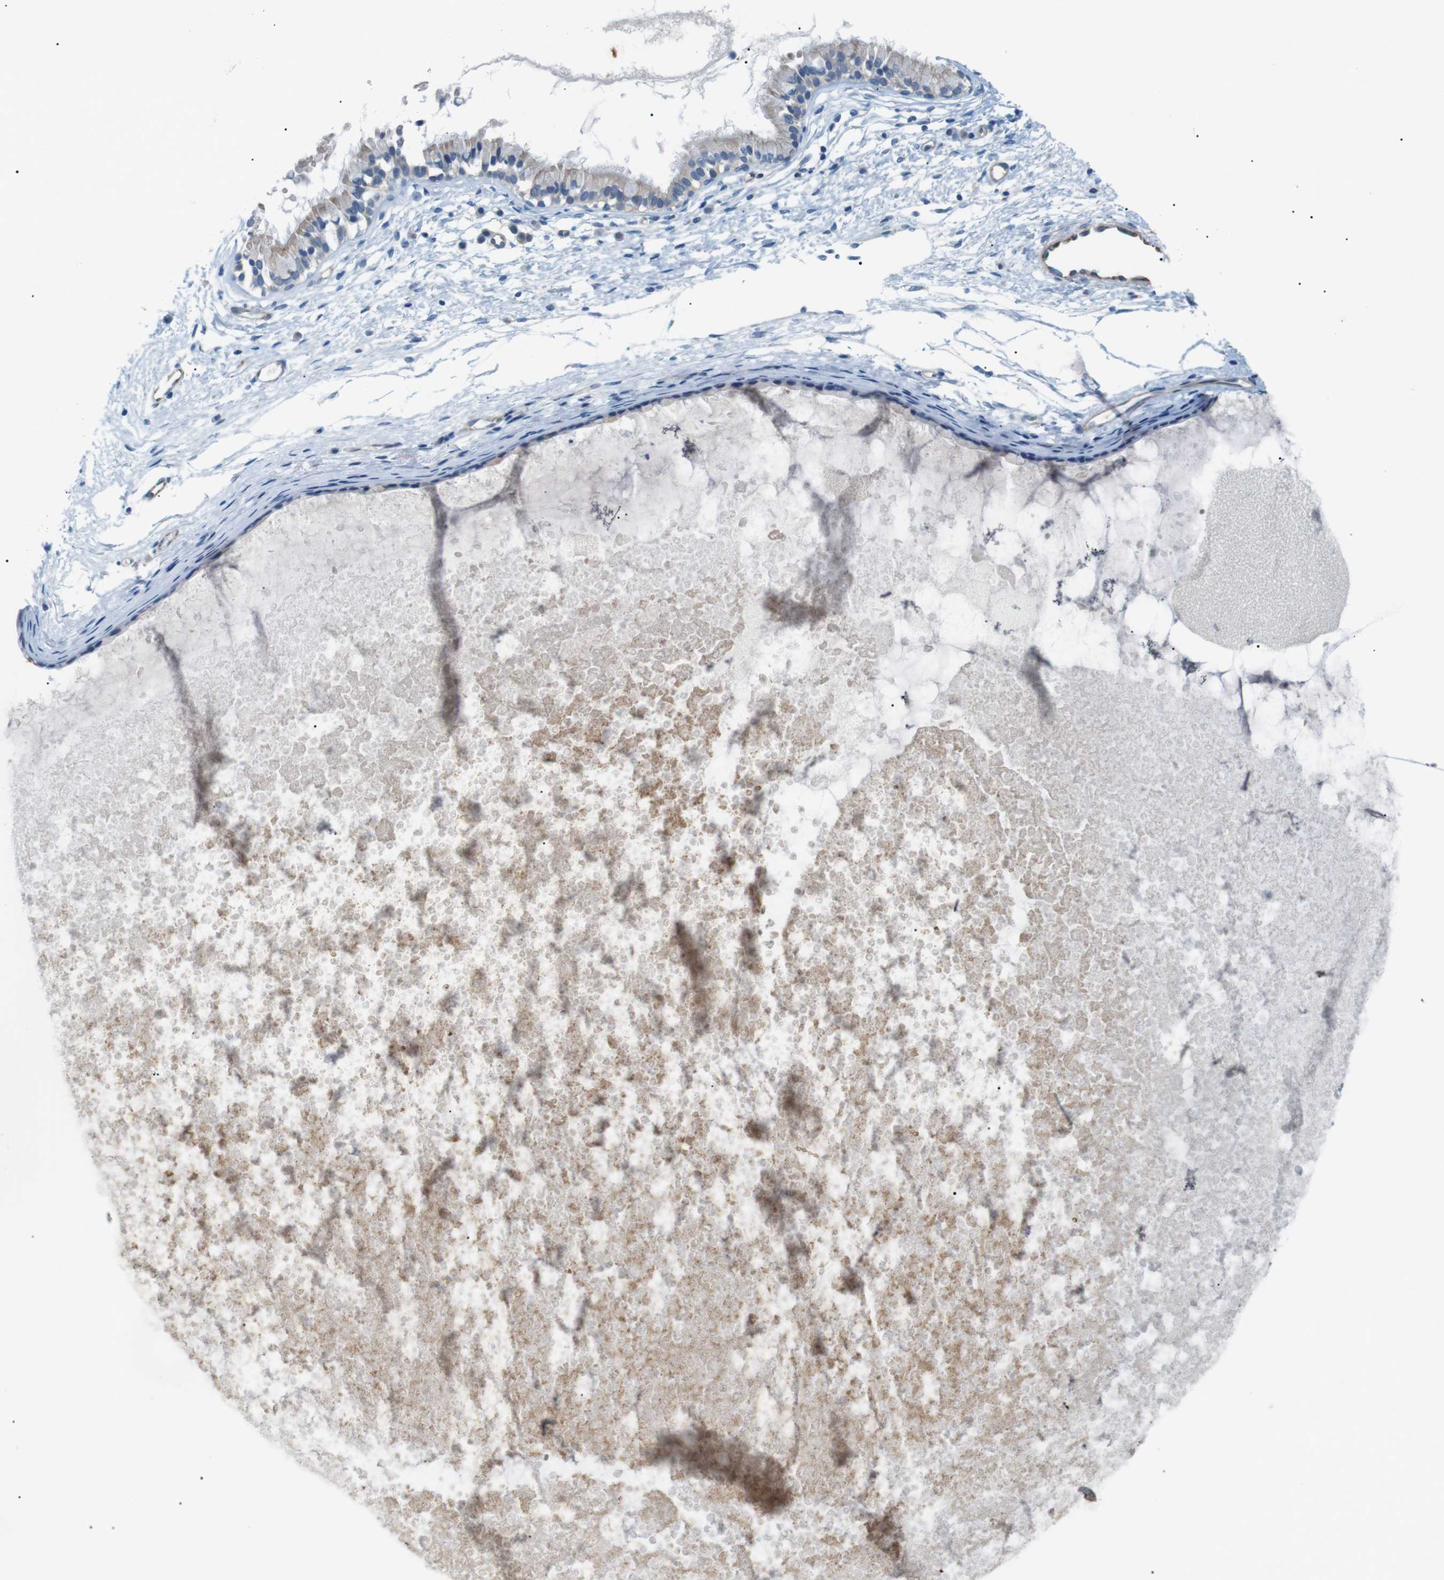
{"staining": {"intensity": "weak", "quantity": ">75%", "location": "cytoplasmic/membranous"}, "tissue": "nasopharynx", "cell_type": "Respiratory epithelial cells", "image_type": "normal", "snomed": [{"axis": "morphology", "description": "Normal tissue, NOS"}, {"axis": "topography", "description": "Nasopharynx"}], "caption": "Immunohistochemical staining of unremarkable human nasopharynx reveals low levels of weak cytoplasmic/membranous expression in approximately >75% of respiratory epithelial cells.", "gene": "MTARC2", "patient": {"sex": "male", "age": 21}}